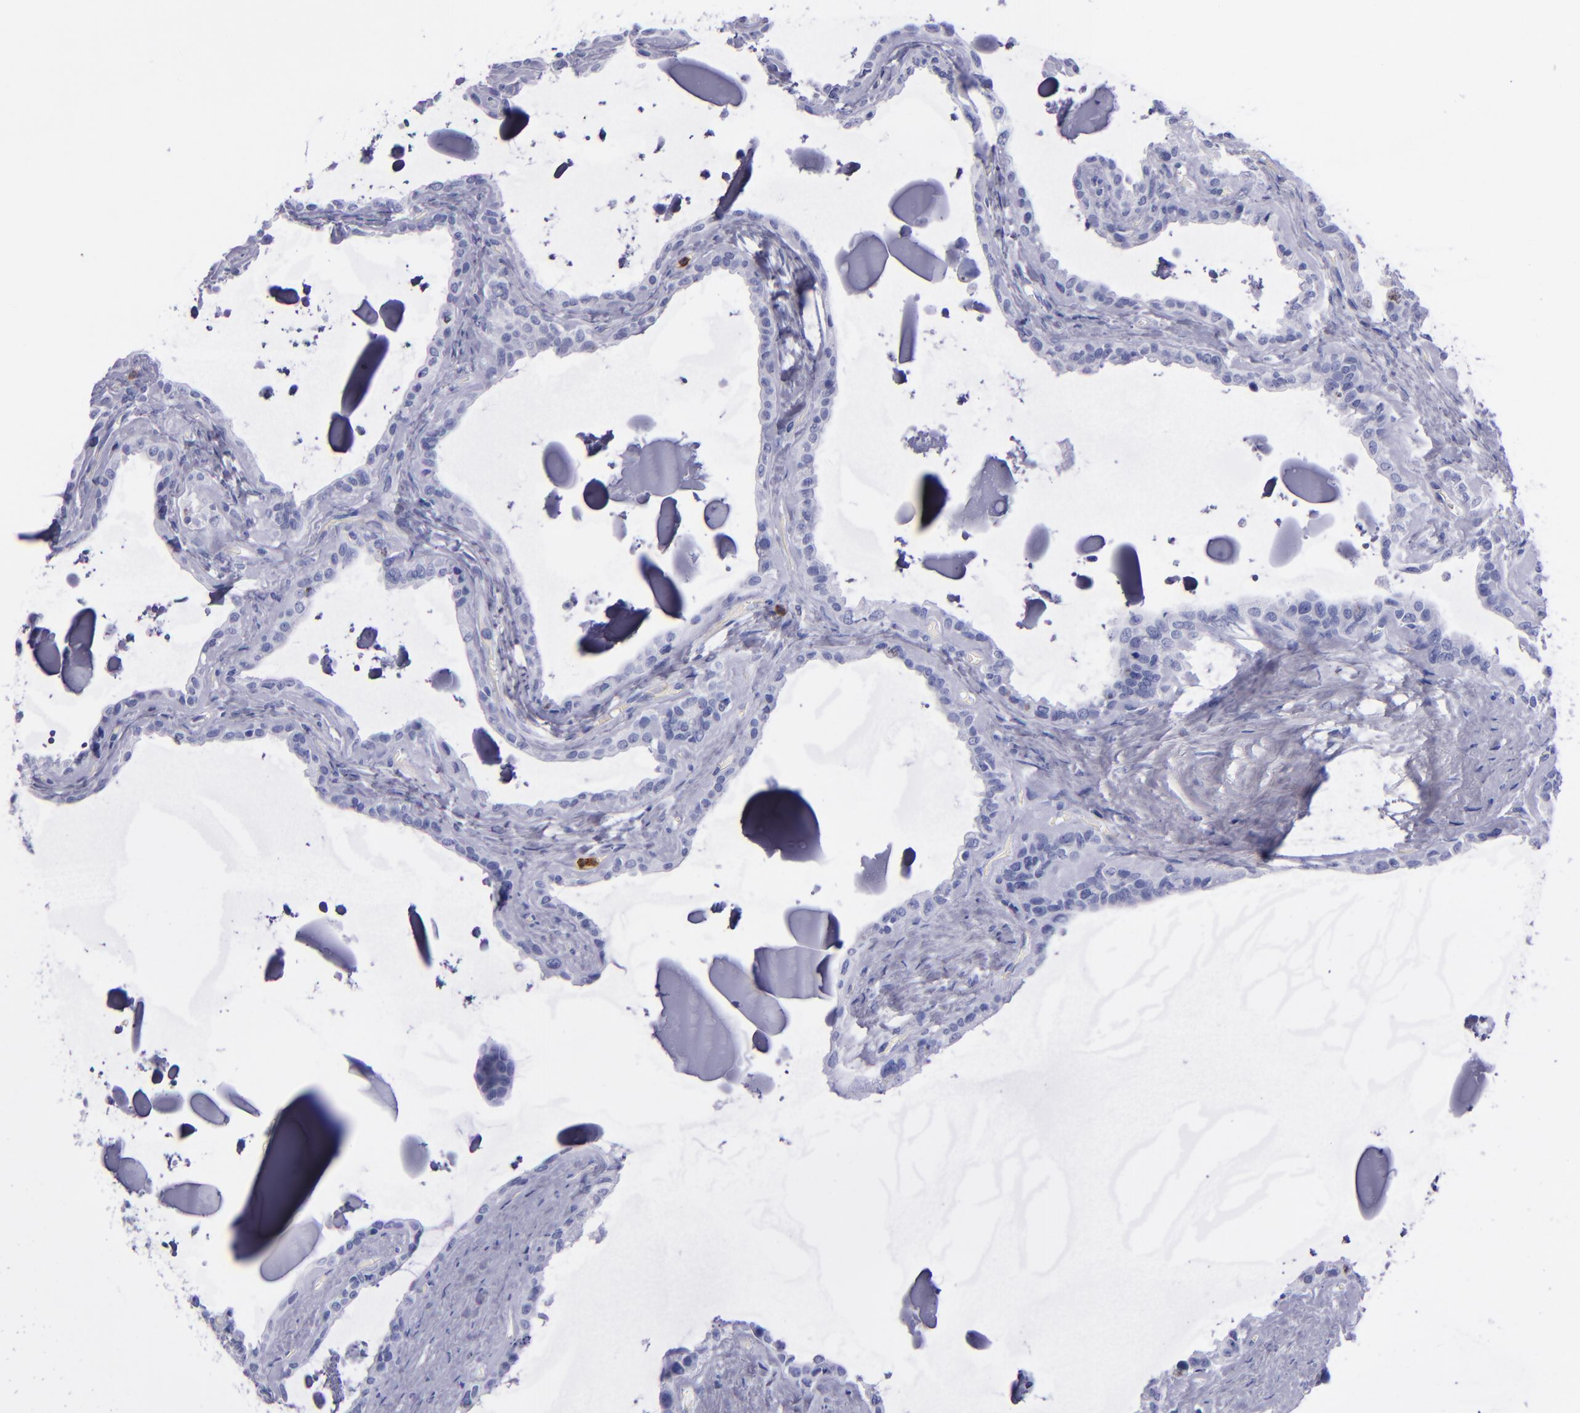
{"staining": {"intensity": "negative", "quantity": "none", "location": "none"}, "tissue": "seminal vesicle", "cell_type": "Glandular cells", "image_type": "normal", "snomed": [{"axis": "morphology", "description": "Normal tissue, NOS"}, {"axis": "morphology", "description": "Inflammation, NOS"}, {"axis": "topography", "description": "Urinary bladder"}, {"axis": "topography", "description": "Prostate"}, {"axis": "topography", "description": "Seminal veicle"}], "caption": "DAB immunohistochemical staining of benign human seminal vesicle displays no significant staining in glandular cells. The staining is performed using DAB (3,3'-diaminobenzidine) brown chromogen with nuclei counter-stained in using hematoxylin.", "gene": "CR1", "patient": {"sex": "male", "age": 82}}